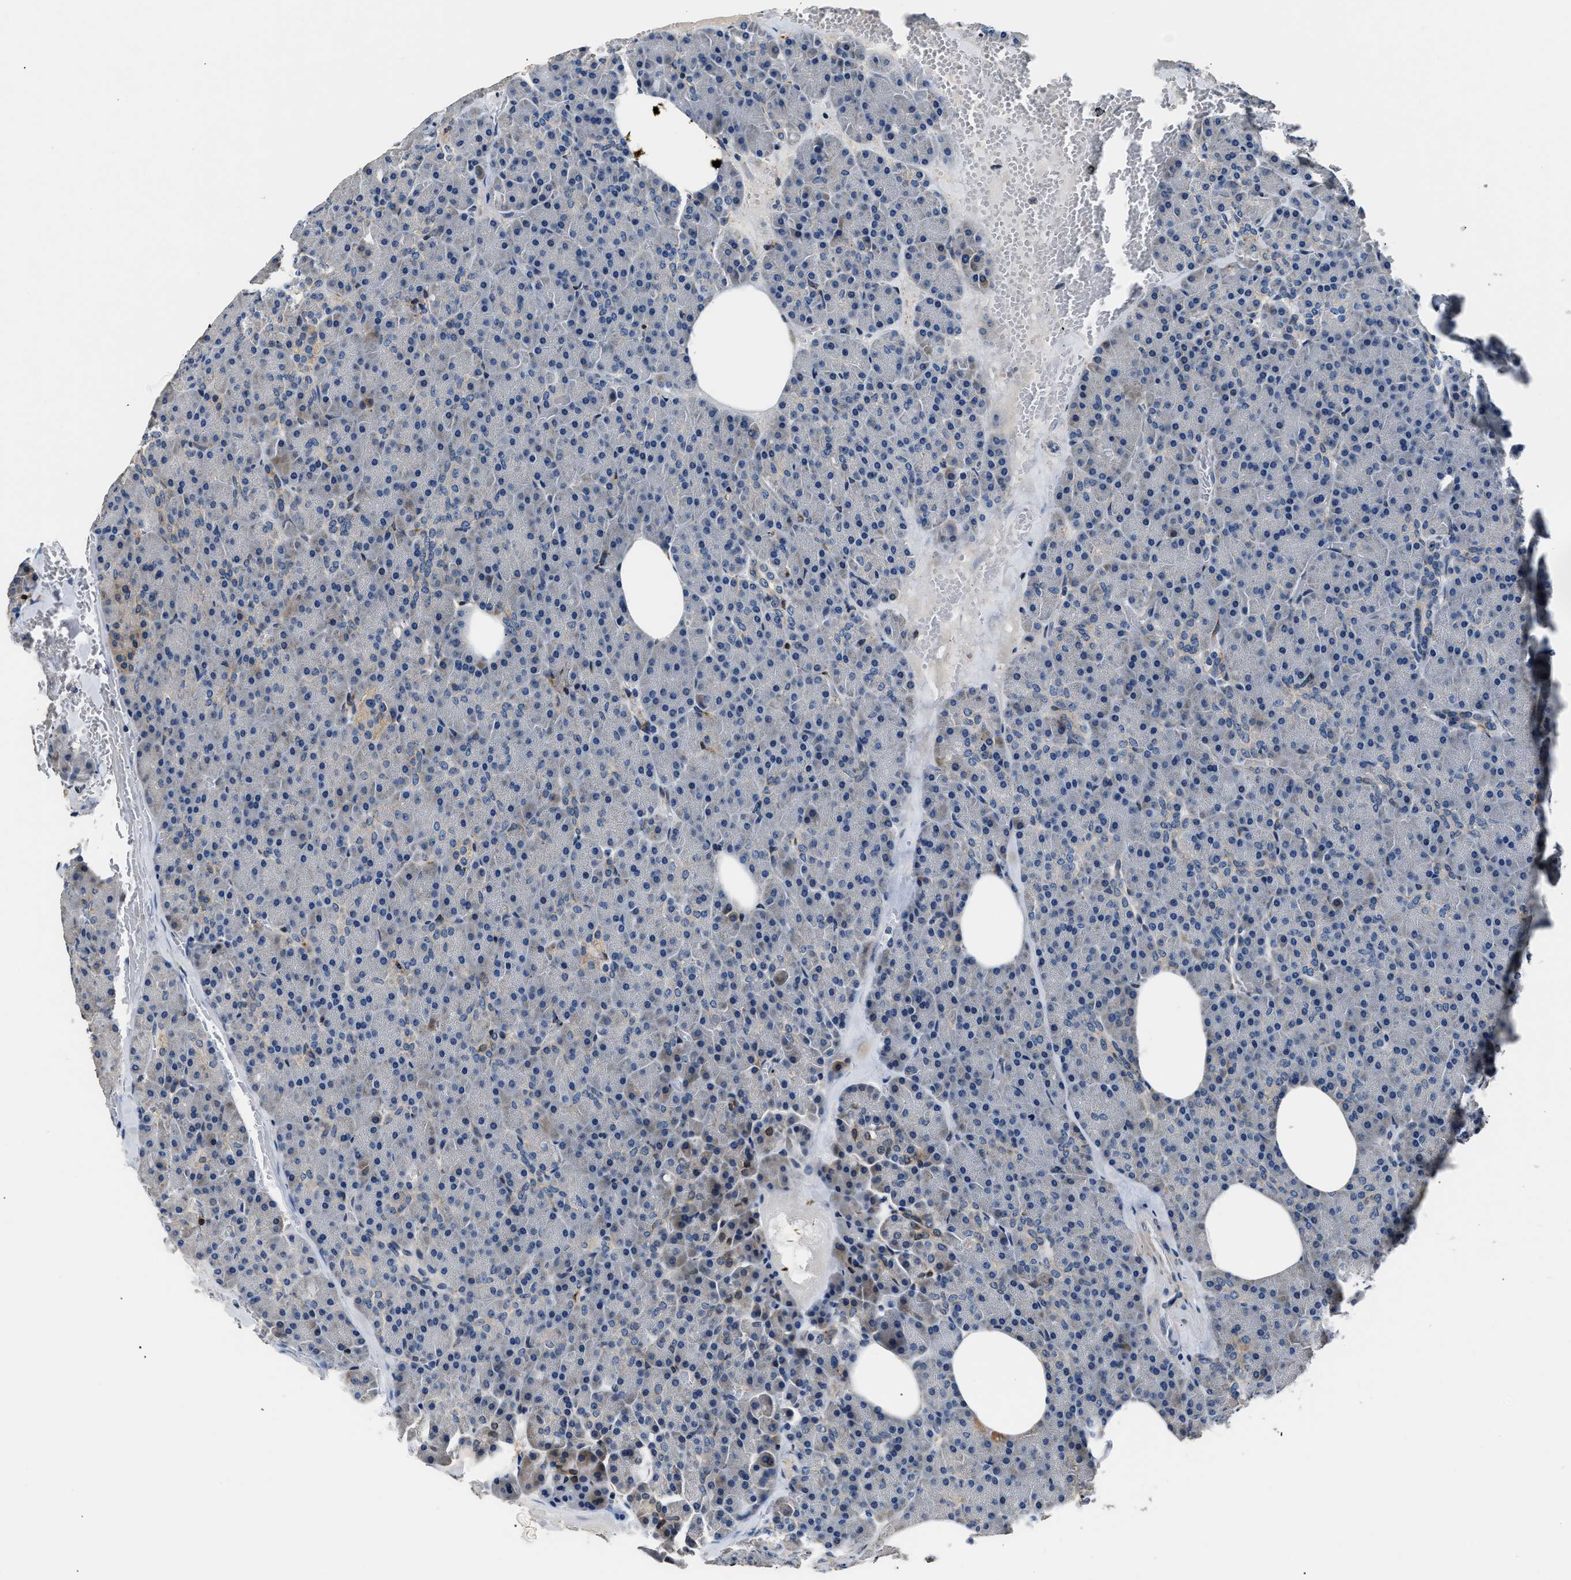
{"staining": {"intensity": "weak", "quantity": "<25%", "location": "cytoplasmic/membranous"}, "tissue": "pancreas", "cell_type": "Exocrine glandular cells", "image_type": "normal", "snomed": [{"axis": "morphology", "description": "Normal tissue, NOS"}, {"axis": "topography", "description": "Pancreas"}], "caption": "The image displays no staining of exocrine glandular cells in normal pancreas.", "gene": "DNAJC24", "patient": {"sex": "female", "age": 35}}